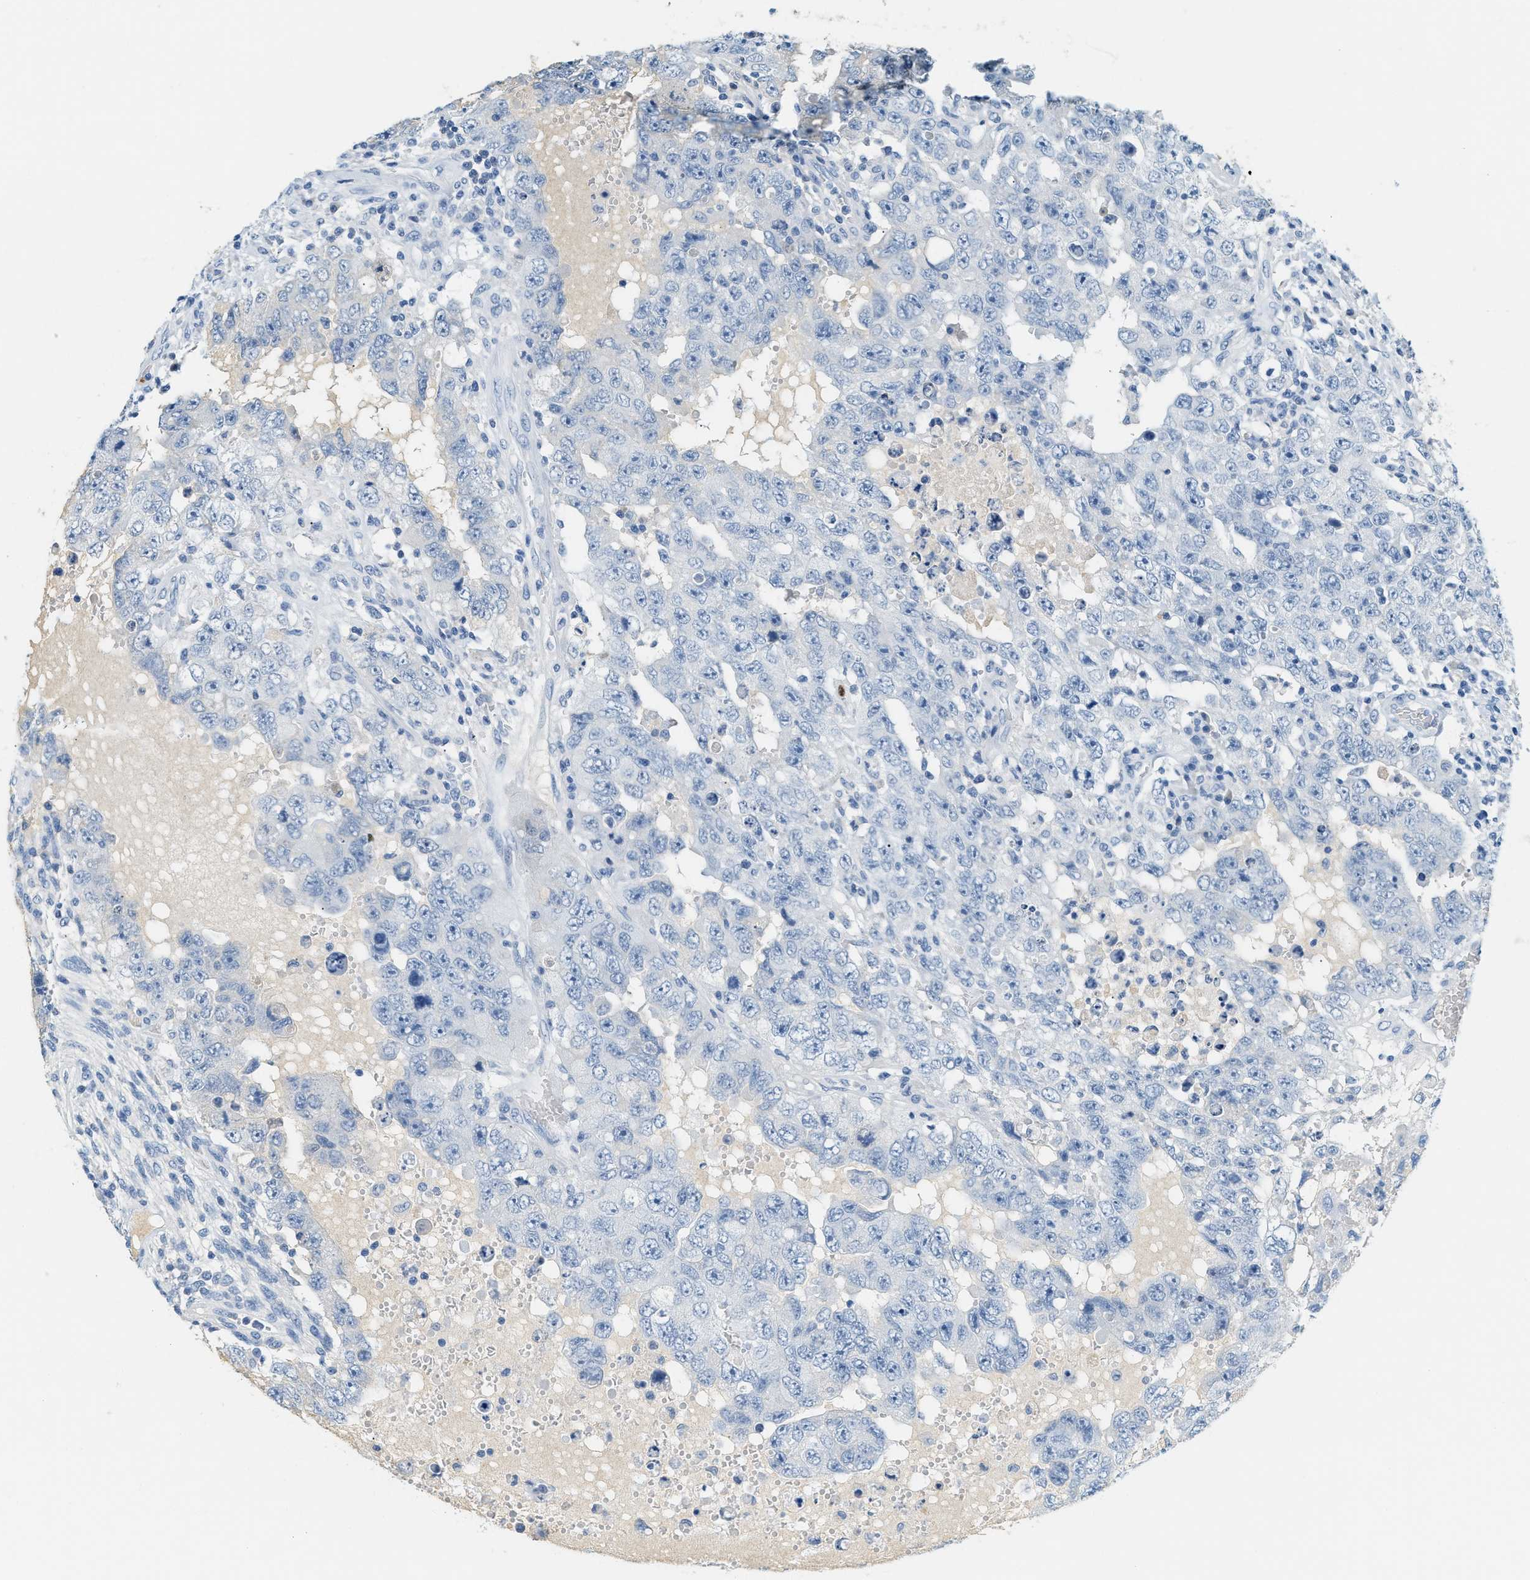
{"staining": {"intensity": "negative", "quantity": "none", "location": "none"}, "tissue": "testis cancer", "cell_type": "Tumor cells", "image_type": "cancer", "snomed": [{"axis": "morphology", "description": "Carcinoma, Embryonal, NOS"}, {"axis": "topography", "description": "Testis"}], "caption": "Immunohistochemistry of embryonal carcinoma (testis) displays no positivity in tumor cells.", "gene": "LCN2", "patient": {"sex": "male", "age": 26}}